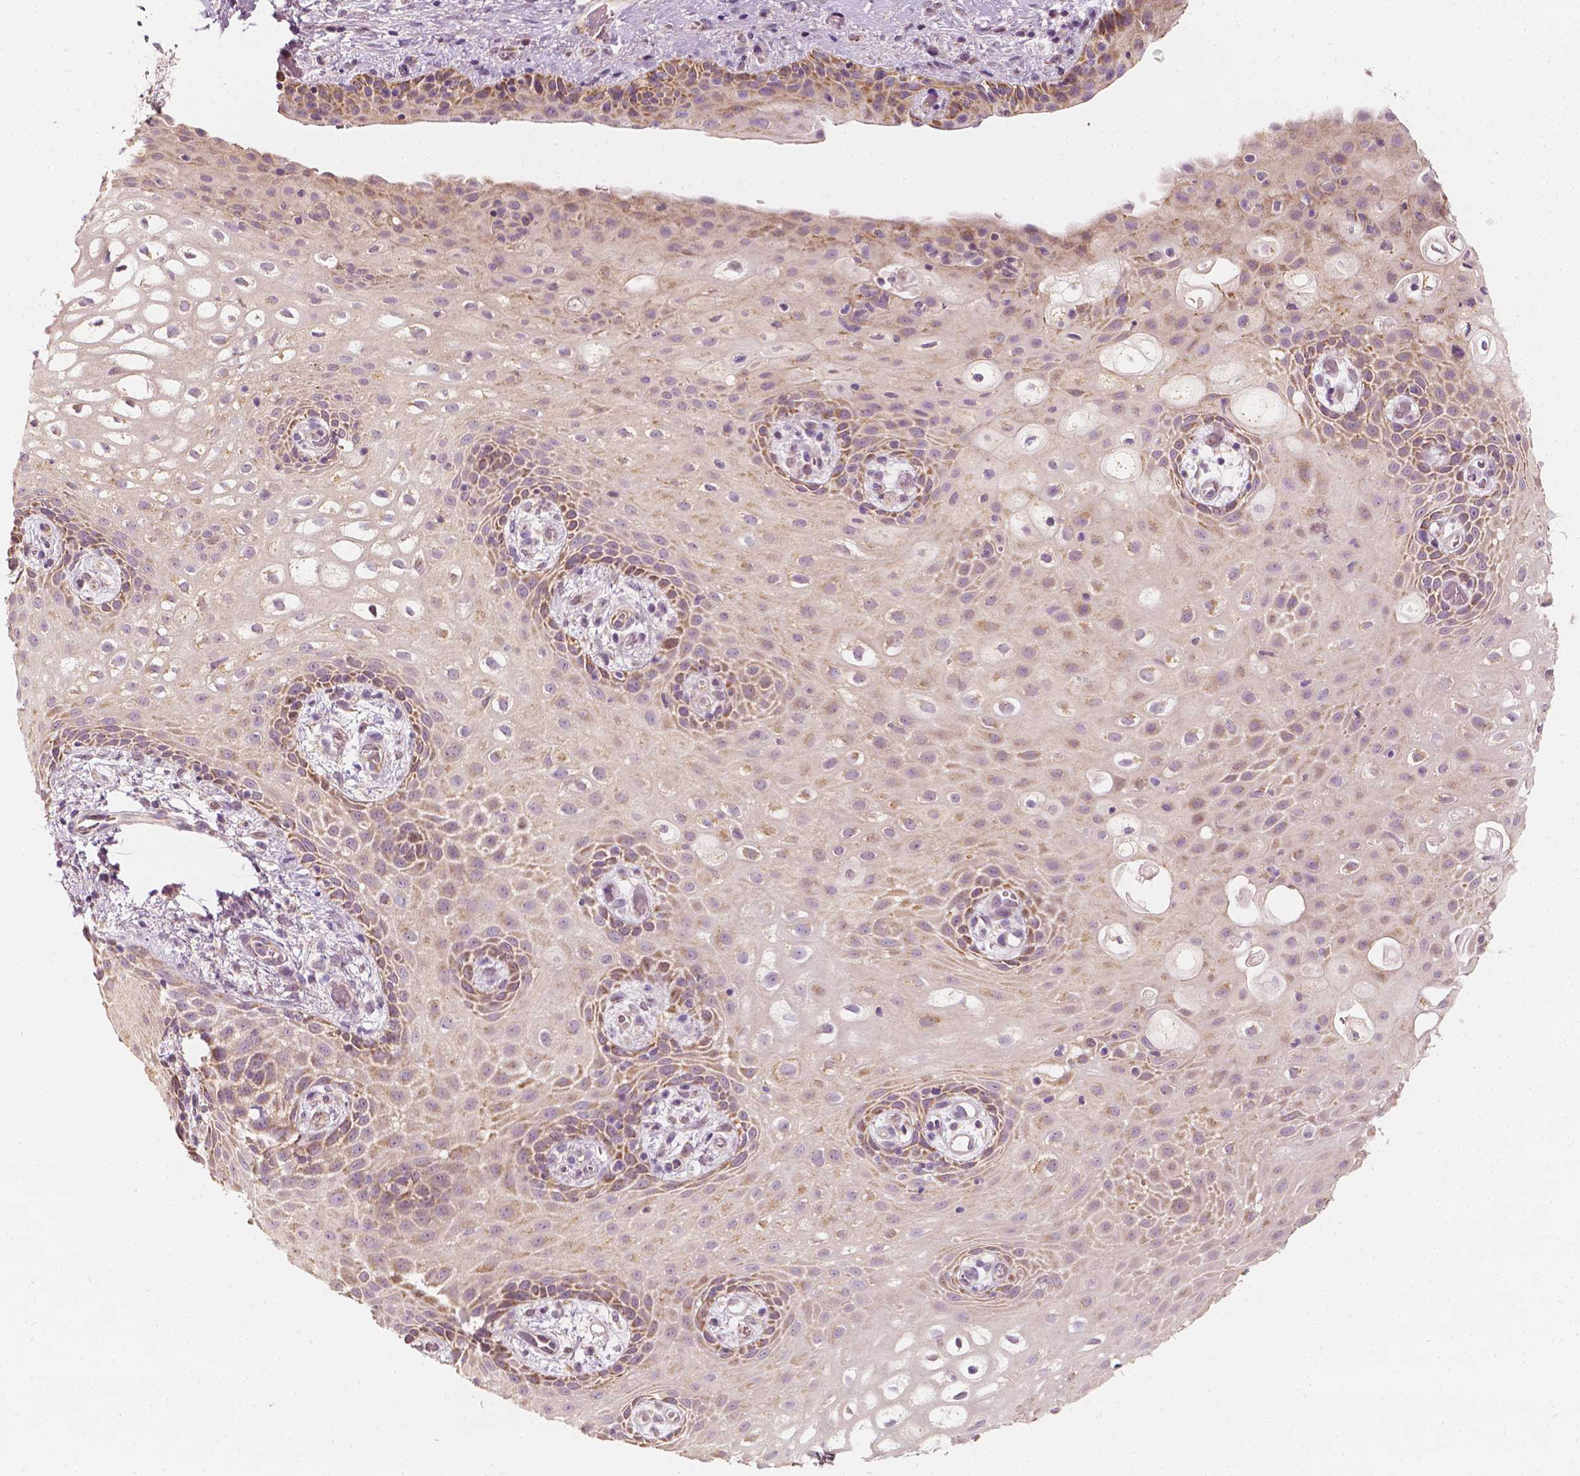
{"staining": {"intensity": "moderate", "quantity": "<25%", "location": "cytoplasmic/membranous"}, "tissue": "skin", "cell_type": "Epidermal cells", "image_type": "normal", "snomed": [{"axis": "morphology", "description": "Normal tissue, NOS"}, {"axis": "topography", "description": "Anal"}], "caption": "This is an image of IHC staining of normal skin, which shows moderate positivity in the cytoplasmic/membranous of epidermal cells.", "gene": "SHPK", "patient": {"sex": "female", "age": 46}}